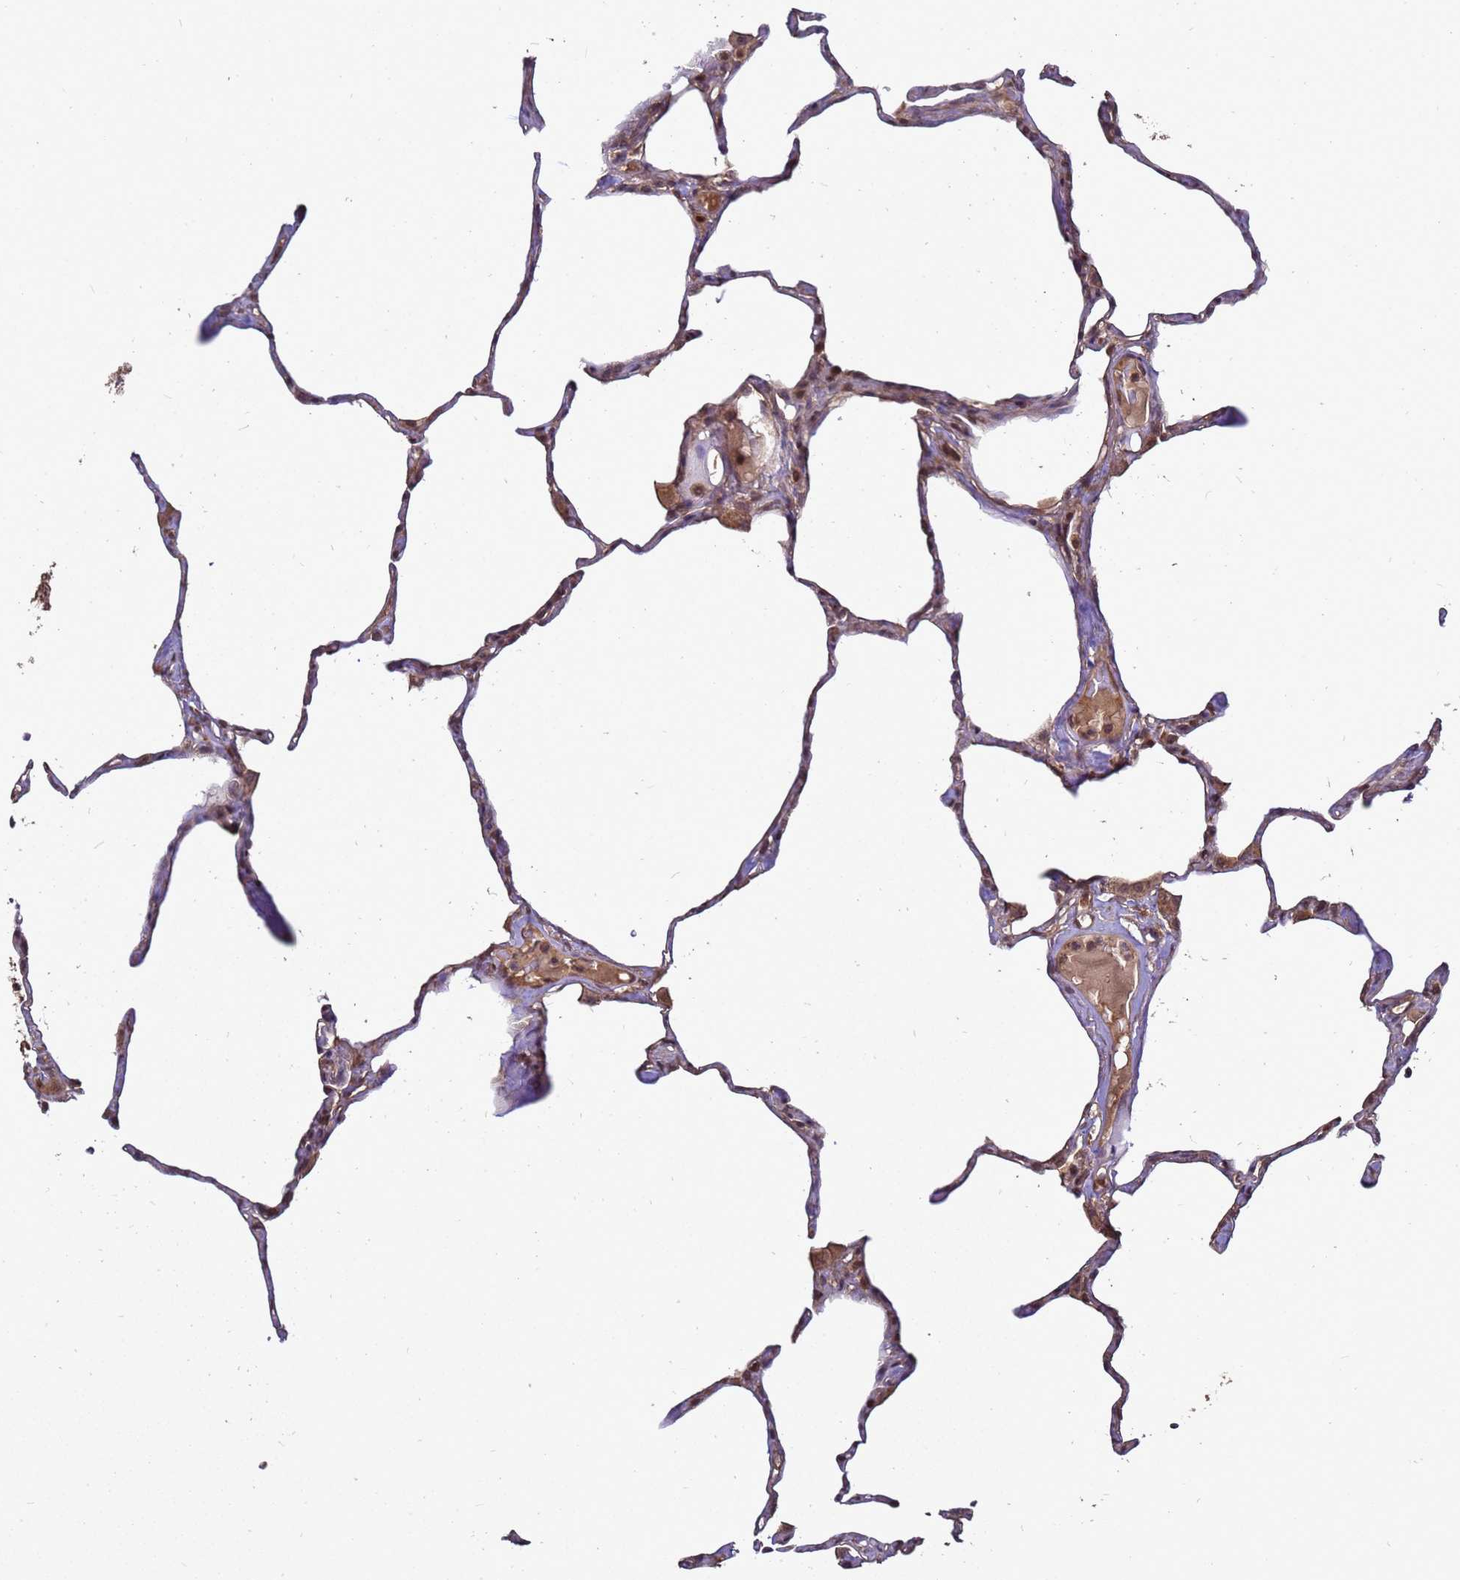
{"staining": {"intensity": "moderate", "quantity": "<25%", "location": "nuclear"}, "tissue": "lung", "cell_type": "Alveolar cells", "image_type": "normal", "snomed": [{"axis": "morphology", "description": "Normal tissue, NOS"}, {"axis": "topography", "description": "Lung"}], "caption": "Immunohistochemical staining of unremarkable human lung exhibits <25% levels of moderate nuclear protein positivity in about <25% of alveolar cells.", "gene": "CRBN", "patient": {"sex": "male", "age": 65}}